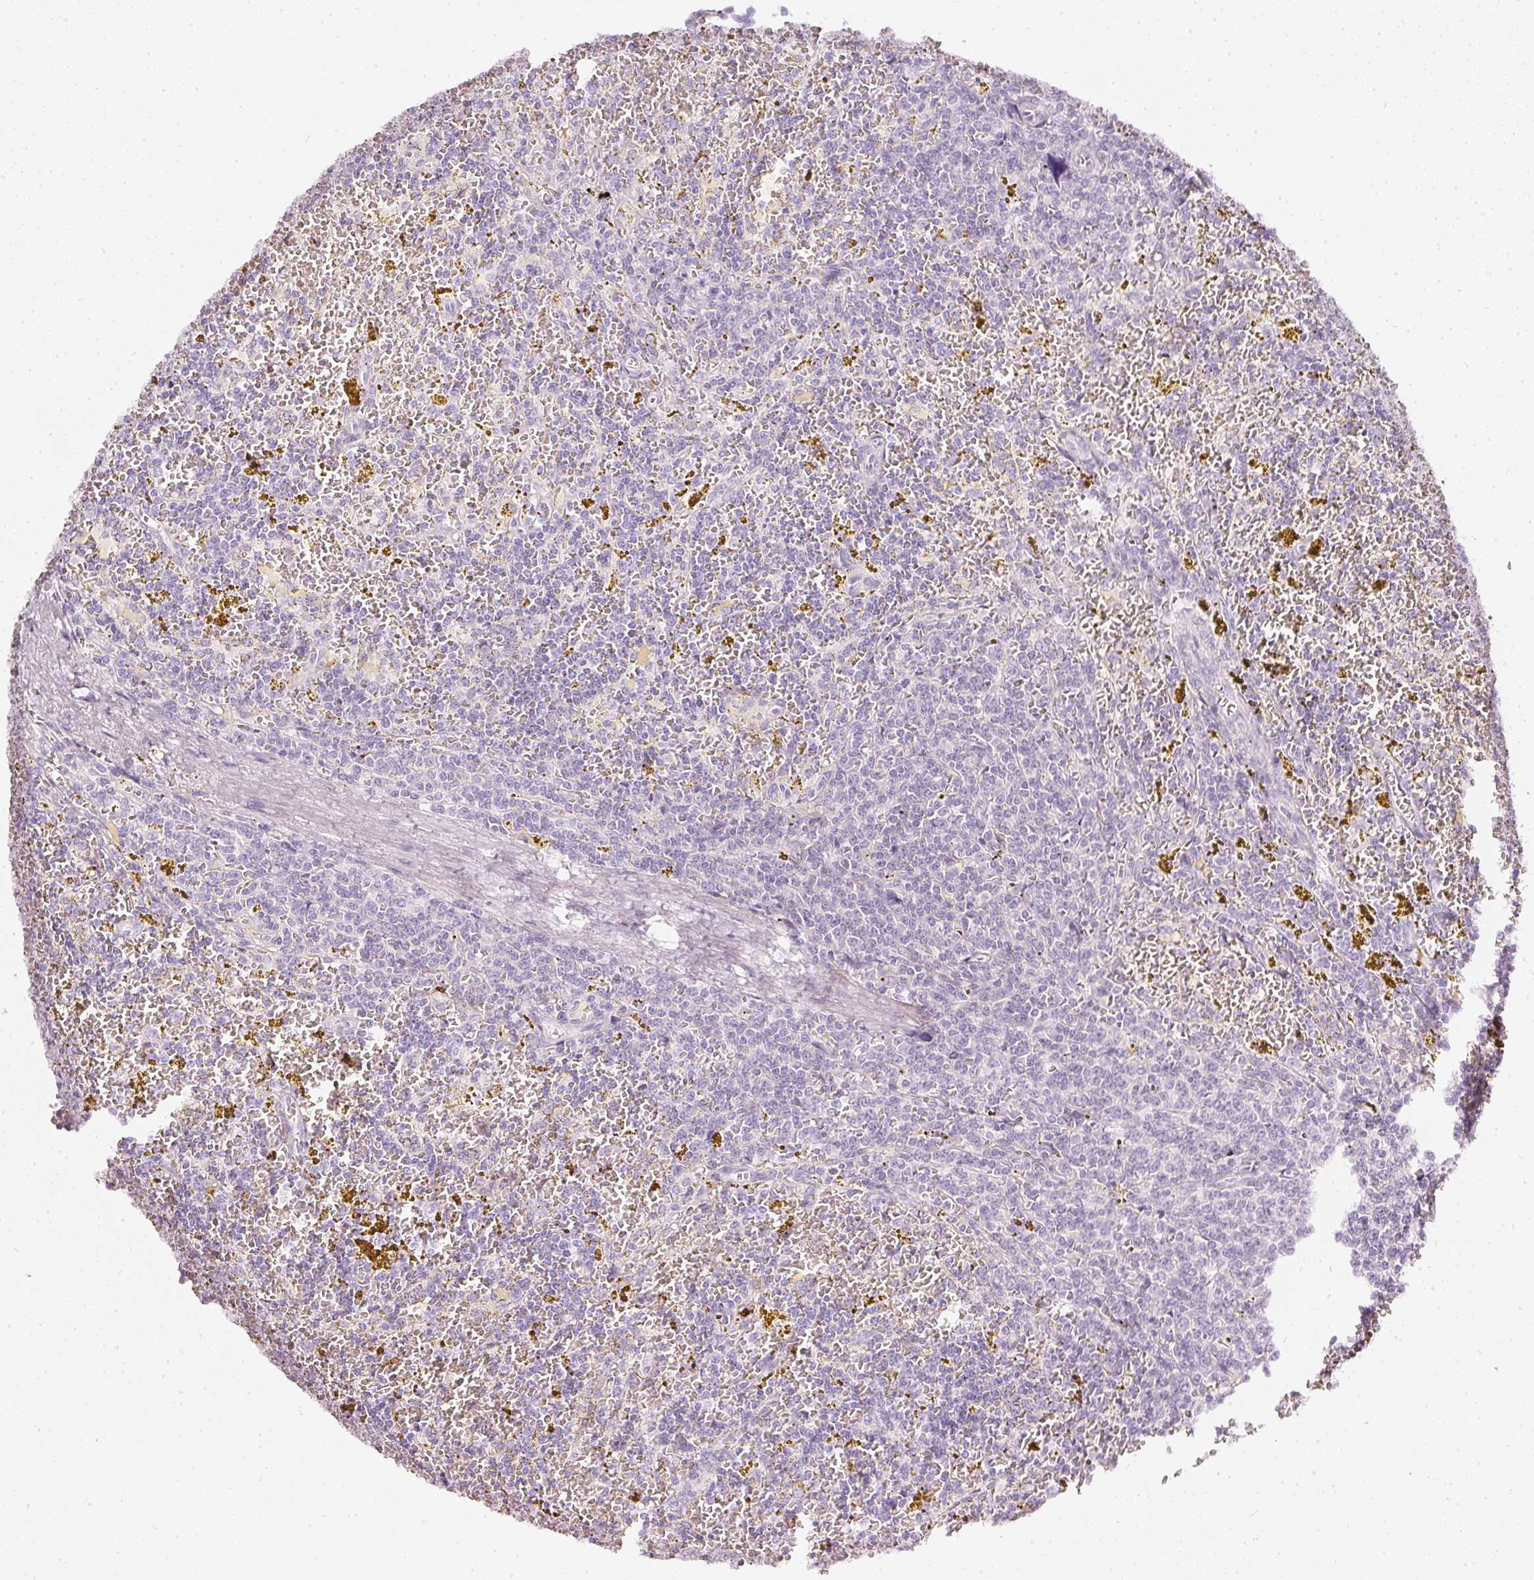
{"staining": {"intensity": "negative", "quantity": "none", "location": "none"}, "tissue": "lymphoma", "cell_type": "Tumor cells", "image_type": "cancer", "snomed": [{"axis": "morphology", "description": "Malignant lymphoma, non-Hodgkin's type, Low grade"}, {"axis": "topography", "description": "Spleen"}, {"axis": "topography", "description": "Lymph node"}], "caption": "Protein analysis of low-grade malignant lymphoma, non-Hodgkin's type shows no significant staining in tumor cells.", "gene": "CNP", "patient": {"sex": "female", "age": 66}}